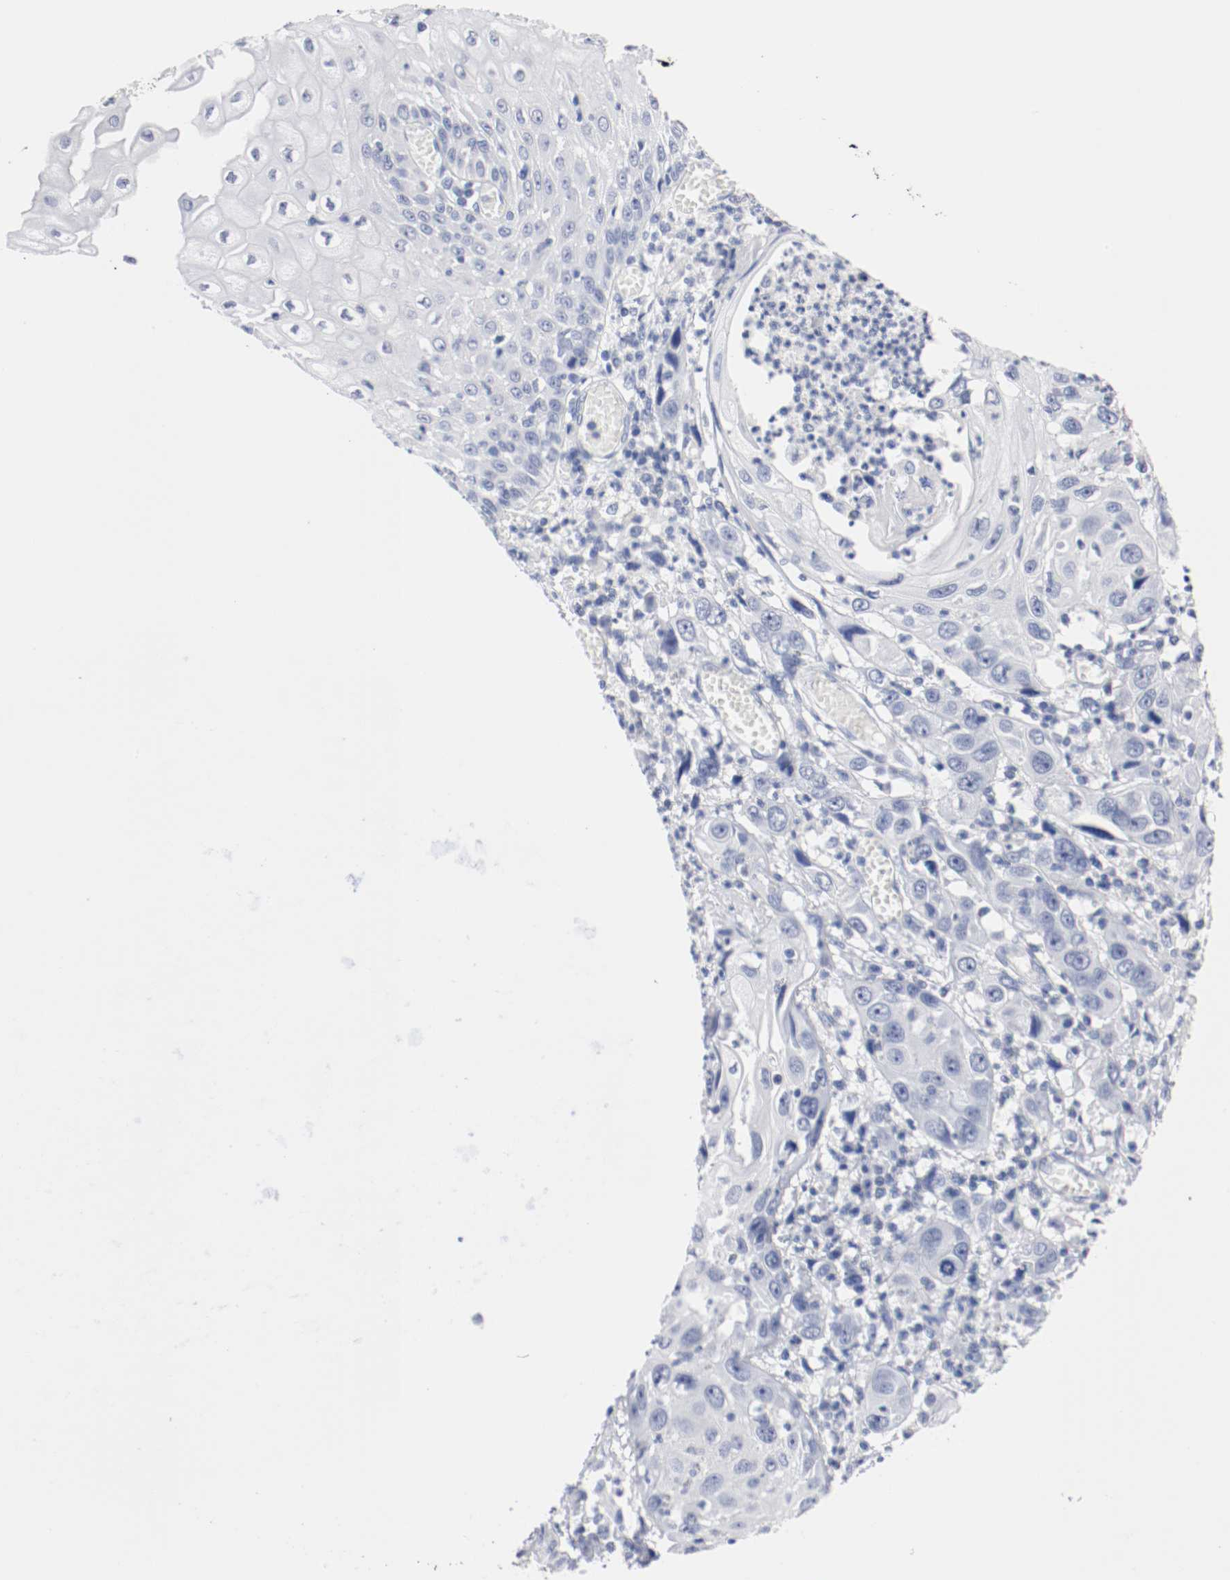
{"staining": {"intensity": "negative", "quantity": "none", "location": "none"}, "tissue": "esophagus", "cell_type": "Squamous epithelial cells", "image_type": "normal", "snomed": [{"axis": "morphology", "description": "Normal tissue, NOS"}, {"axis": "morphology", "description": "Squamous cell carcinoma, NOS"}, {"axis": "topography", "description": "Esophagus"}], "caption": "Esophagus stained for a protein using immunohistochemistry (IHC) demonstrates no expression squamous epithelial cells.", "gene": "GAD1", "patient": {"sex": "male", "age": 65}}